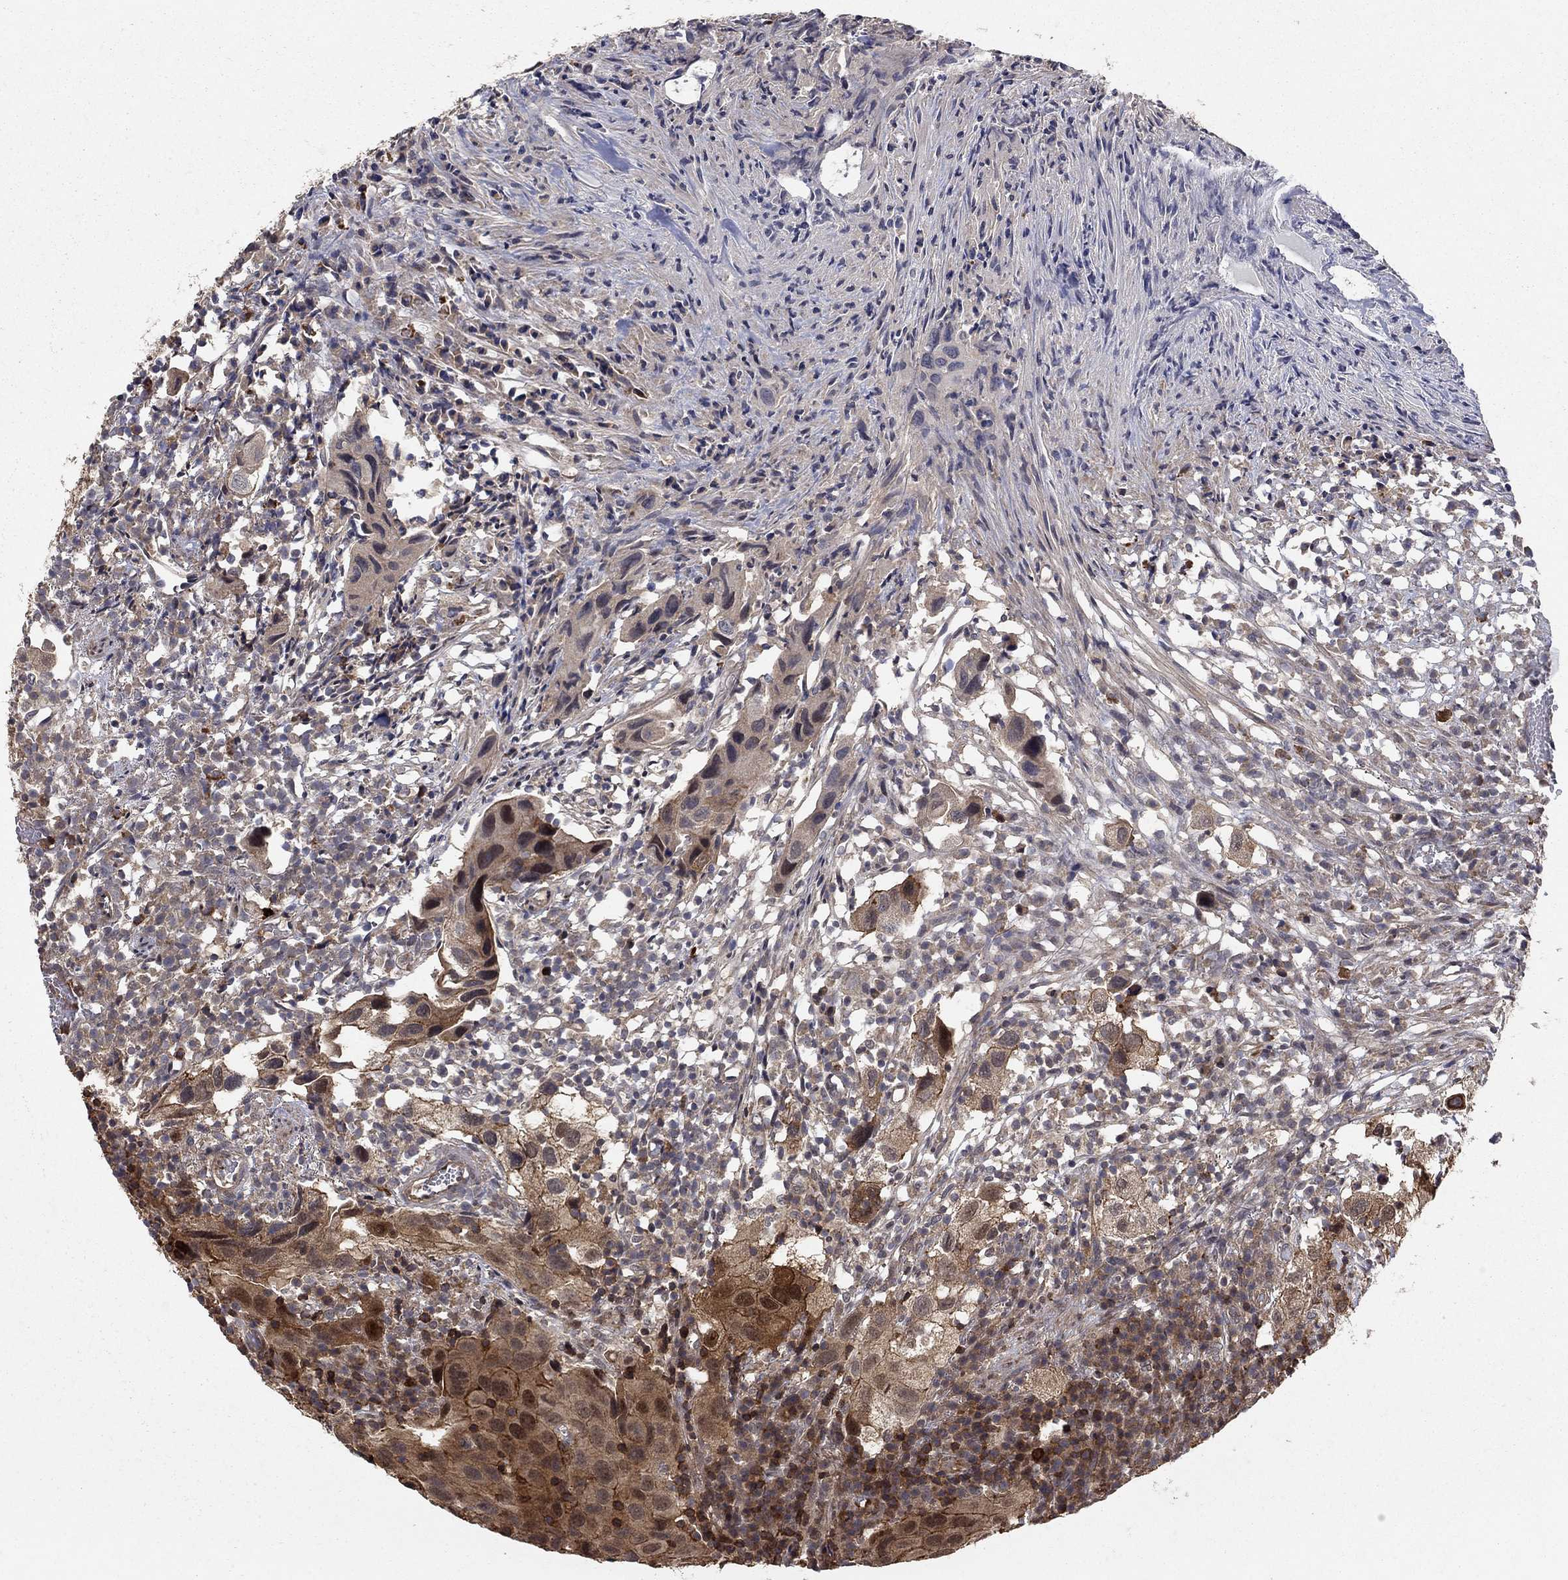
{"staining": {"intensity": "moderate", "quantity": "25%-75%", "location": "cytoplasmic/membranous,nuclear"}, "tissue": "urothelial cancer", "cell_type": "Tumor cells", "image_type": "cancer", "snomed": [{"axis": "morphology", "description": "Urothelial carcinoma, High grade"}, {"axis": "topography", "description": "Urinary bladder"}], "caption": "Immunohistochemistry photomicrograph of neoplastic tissue: urothelial cancer stained using immunohistochemistry (IHC) demonstrates medium levels of moderate protein expression localized specifically in the cytoplasmic/membranous and nuclear of tumor cells, appearing as a cytoplasmic/membranous and nuclear brown color.", "gene": "CCDC66", "patient": {"sex": "male", "age": 79}}